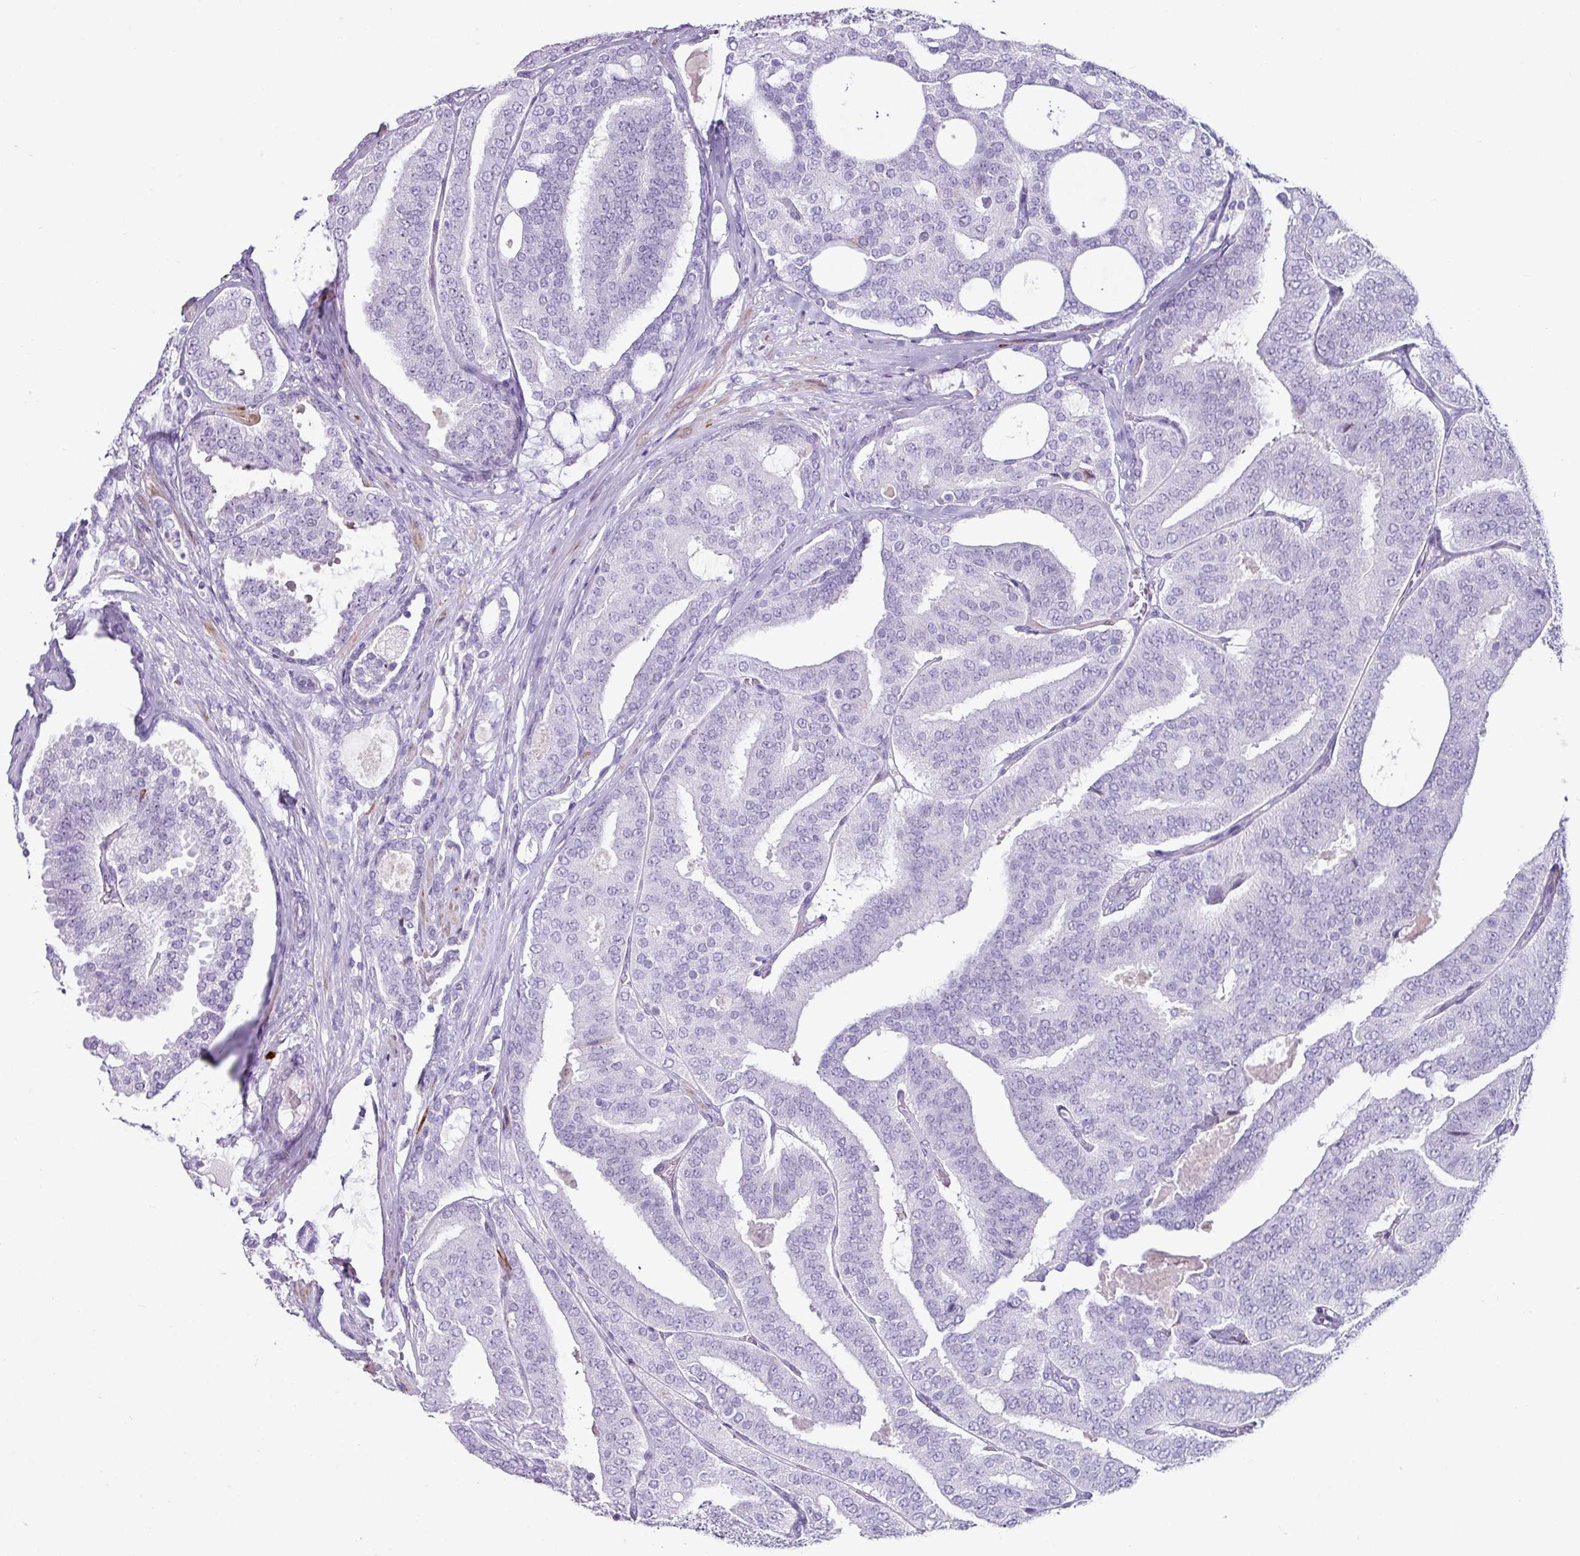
{"staining": {"intensity": "negative", "quantity": "none", "location": "none"}, "tissue": "prostate cancer", "cell_type": "Tumor cells", "image_type": "cancer", "snomed": [{"axis": "morphology", "description": "Adenocarcinoma, High grade"}, {"axis": "topography", "description": "Prostate"}], "caption": "Tumor cells show no significant protein expression in high-grade adenocarcinoma (prostate).", "gene": "TRA2A", "patient": {"sex": "male", "age": 65}}